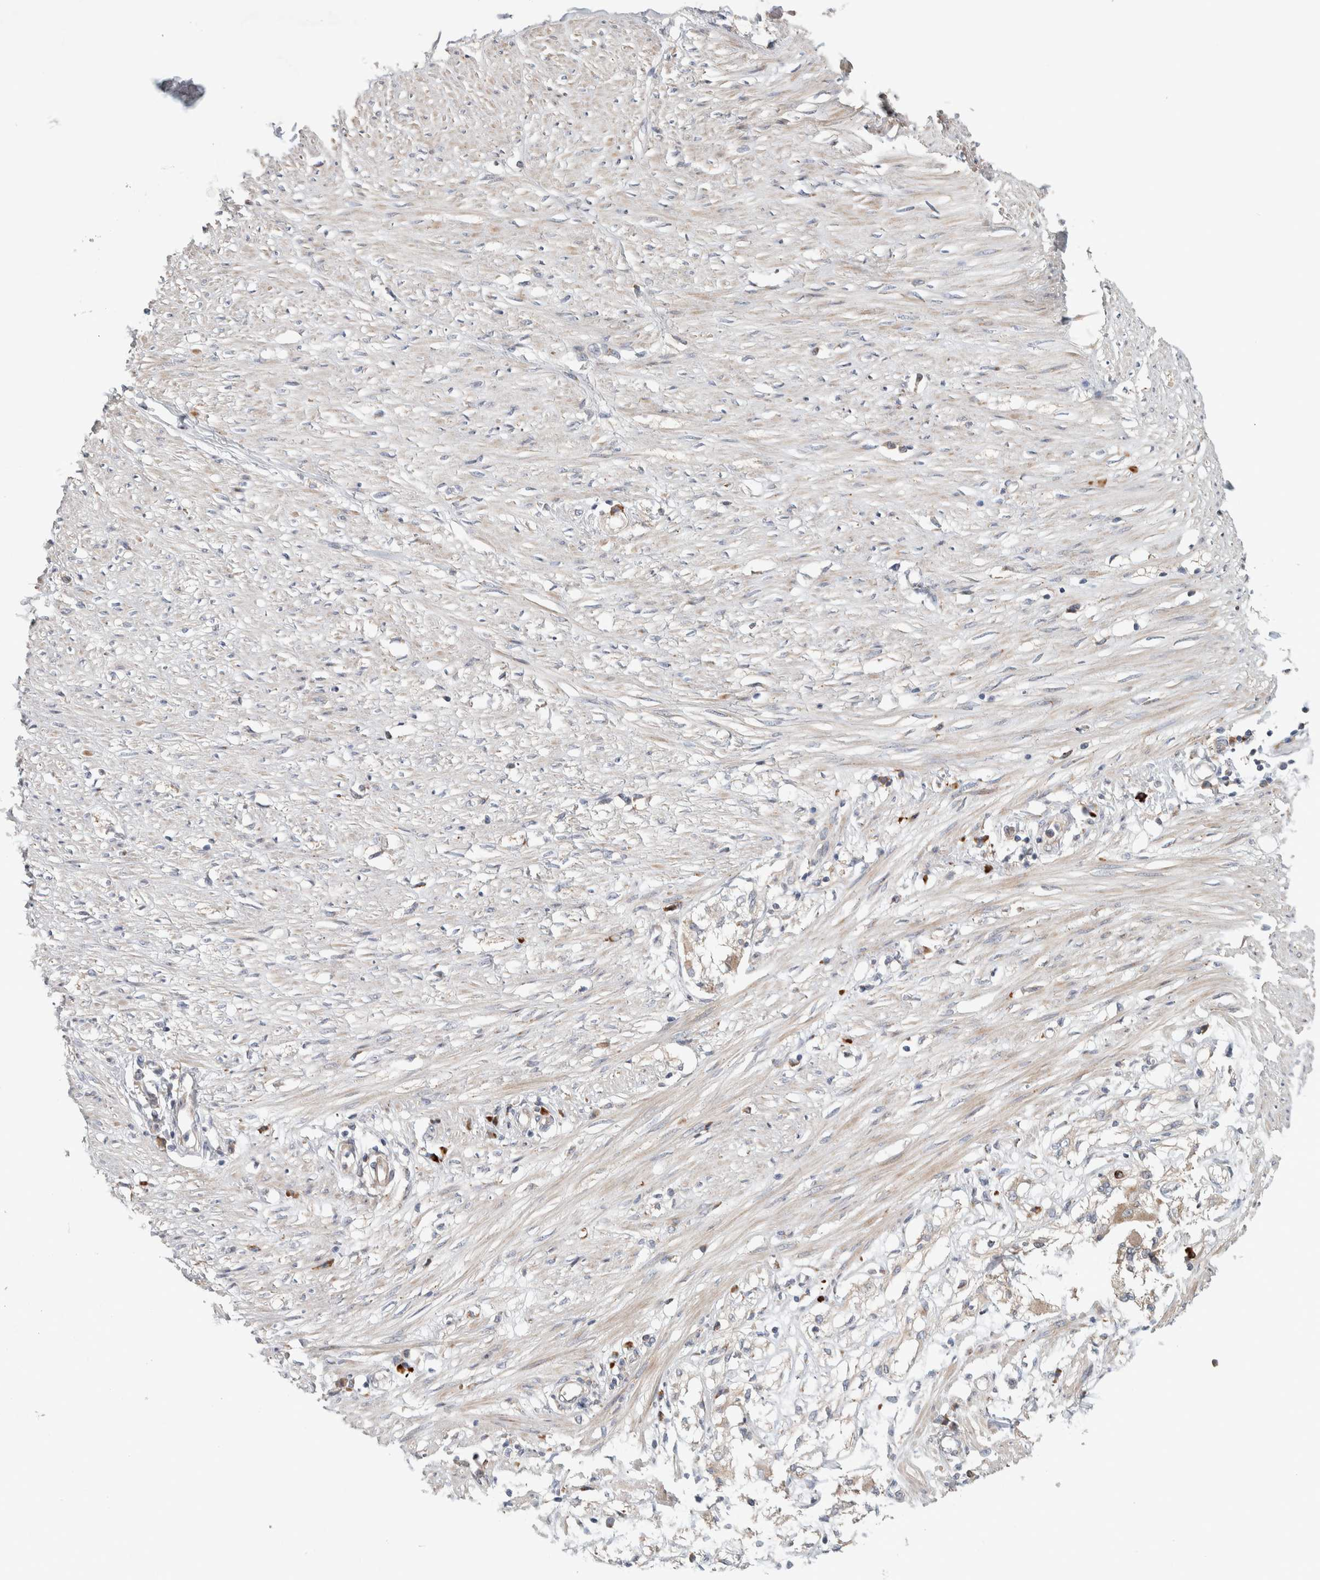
{"staining": {"intensity": "weak", "quantity": ">75%", "location": "cytoplasmic/membranous"}, "tissue": "adipose tissue", "cell_type": "Adipocytes", "image_type": "normal", "snomed": [{"axis": "morphology", "description": "Normal tissue, NOS"}, {"axis": "morphology", "description": "Adenocarcinoma, NOS"}, {"axis": "topography", "description": "Colon"}, {"axis": "topography", "description": "Peripheral nerve tissue"}], "caption": "The photomicrograph displays immunohistochemical staining of unremarkable adipose tissue. There is weak cytoplasmic/membranous expression is seen in approximately >75% of adipocytes. (IHC, brightfield microscopy, high magnification).", "gene": "ADCY8", "patient": {"sex": "male", "age": 14}}